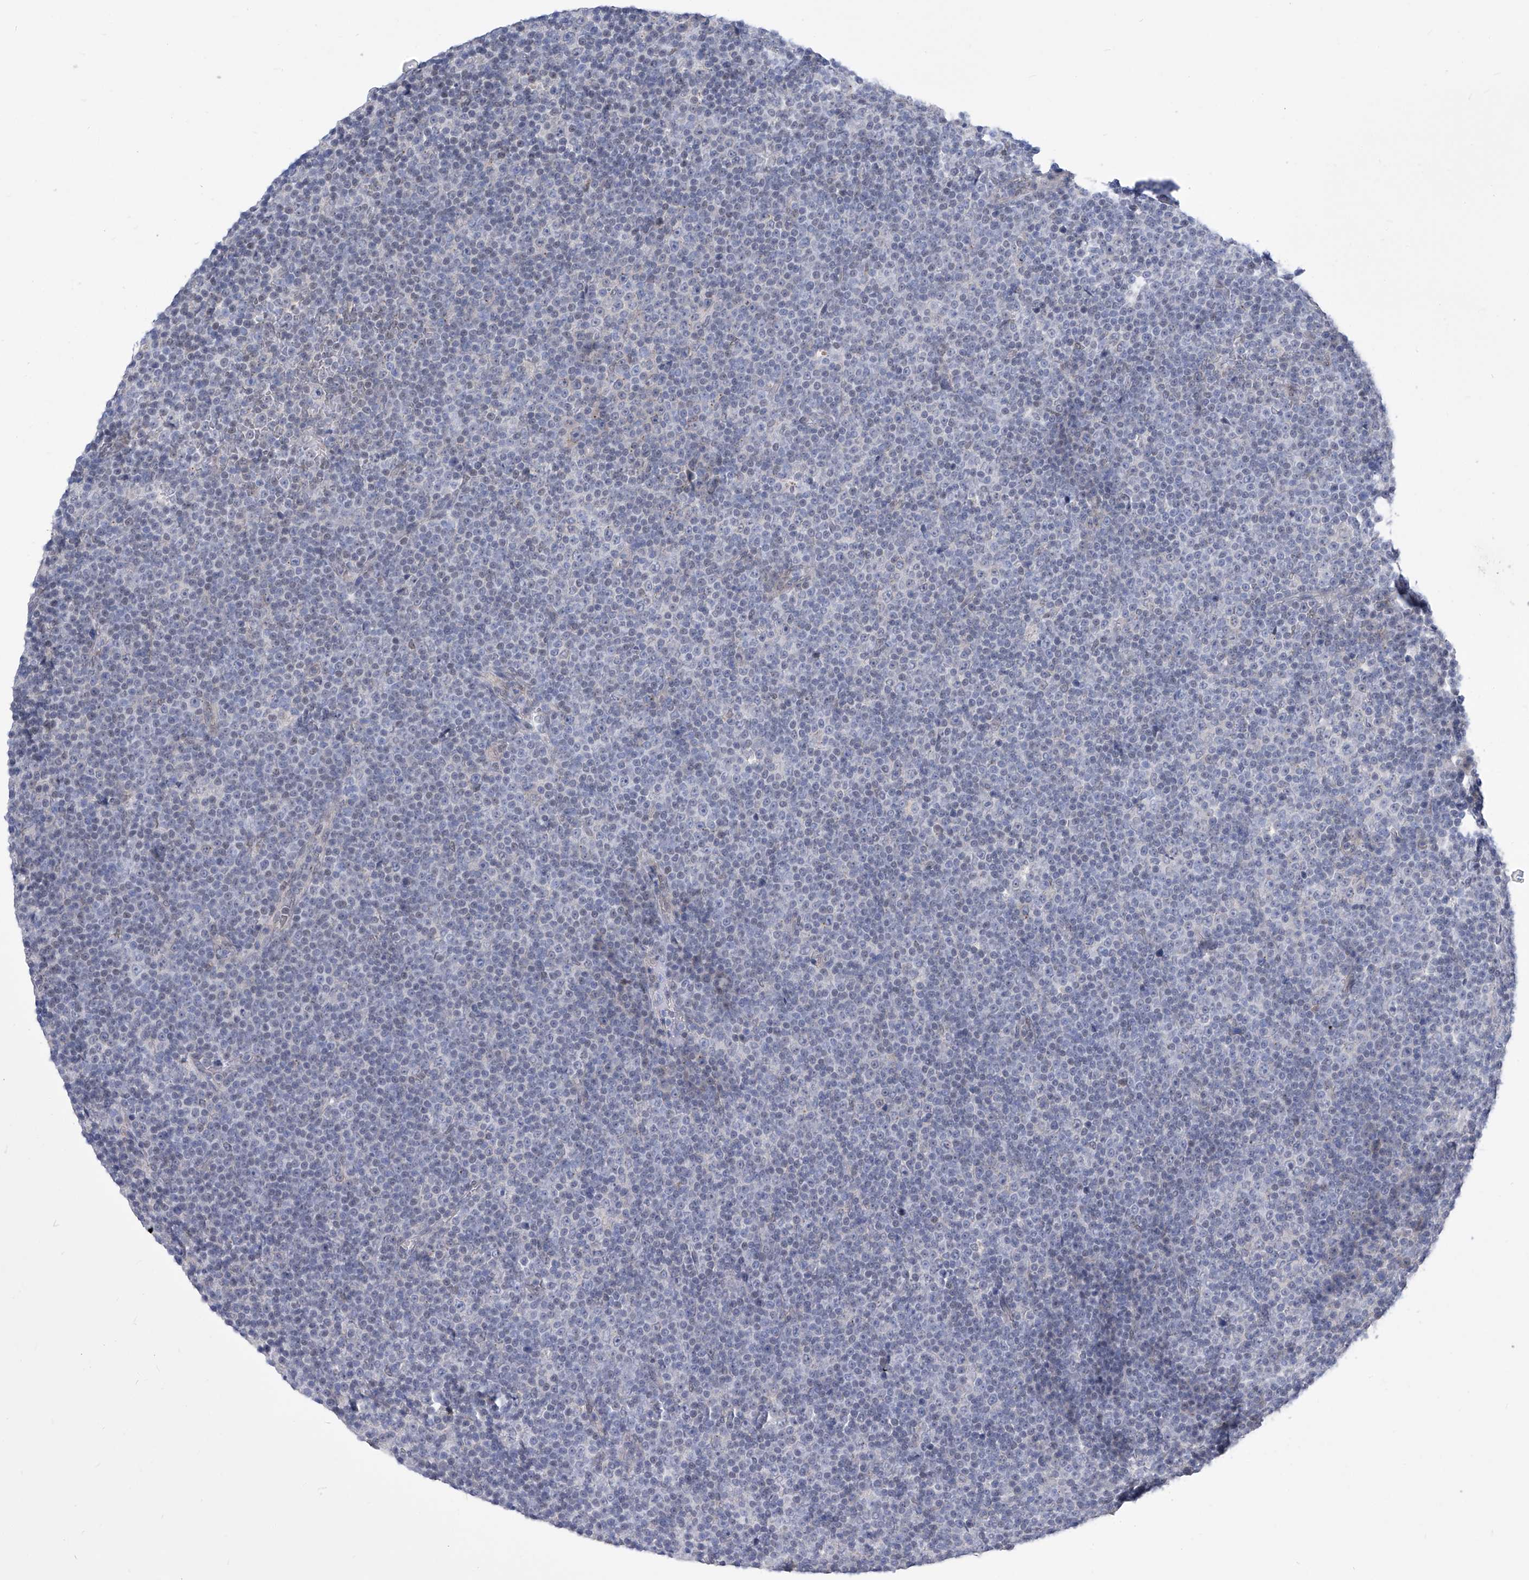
{"staining": {"intensity": "negative", "quantity": "none", "location": "none"}, "tissue": "lymphoma", "cell_type": "Tumor cells", "image_type": "cancer", "snomed": [{"axis": "morphology", "description": "Malignant lymphoma, non-Hodgkin's type, Low grade"}, {"axis": "topography", "description": "Lymph node"}], "caption": "Immunohistochemical staining of human malignant lymphoma, non-Hodgkin's type (low-grade) displays no significant expression in tumor cells.", "gene": "CETN2", "patient": {"sex": "female", "age": 67}}